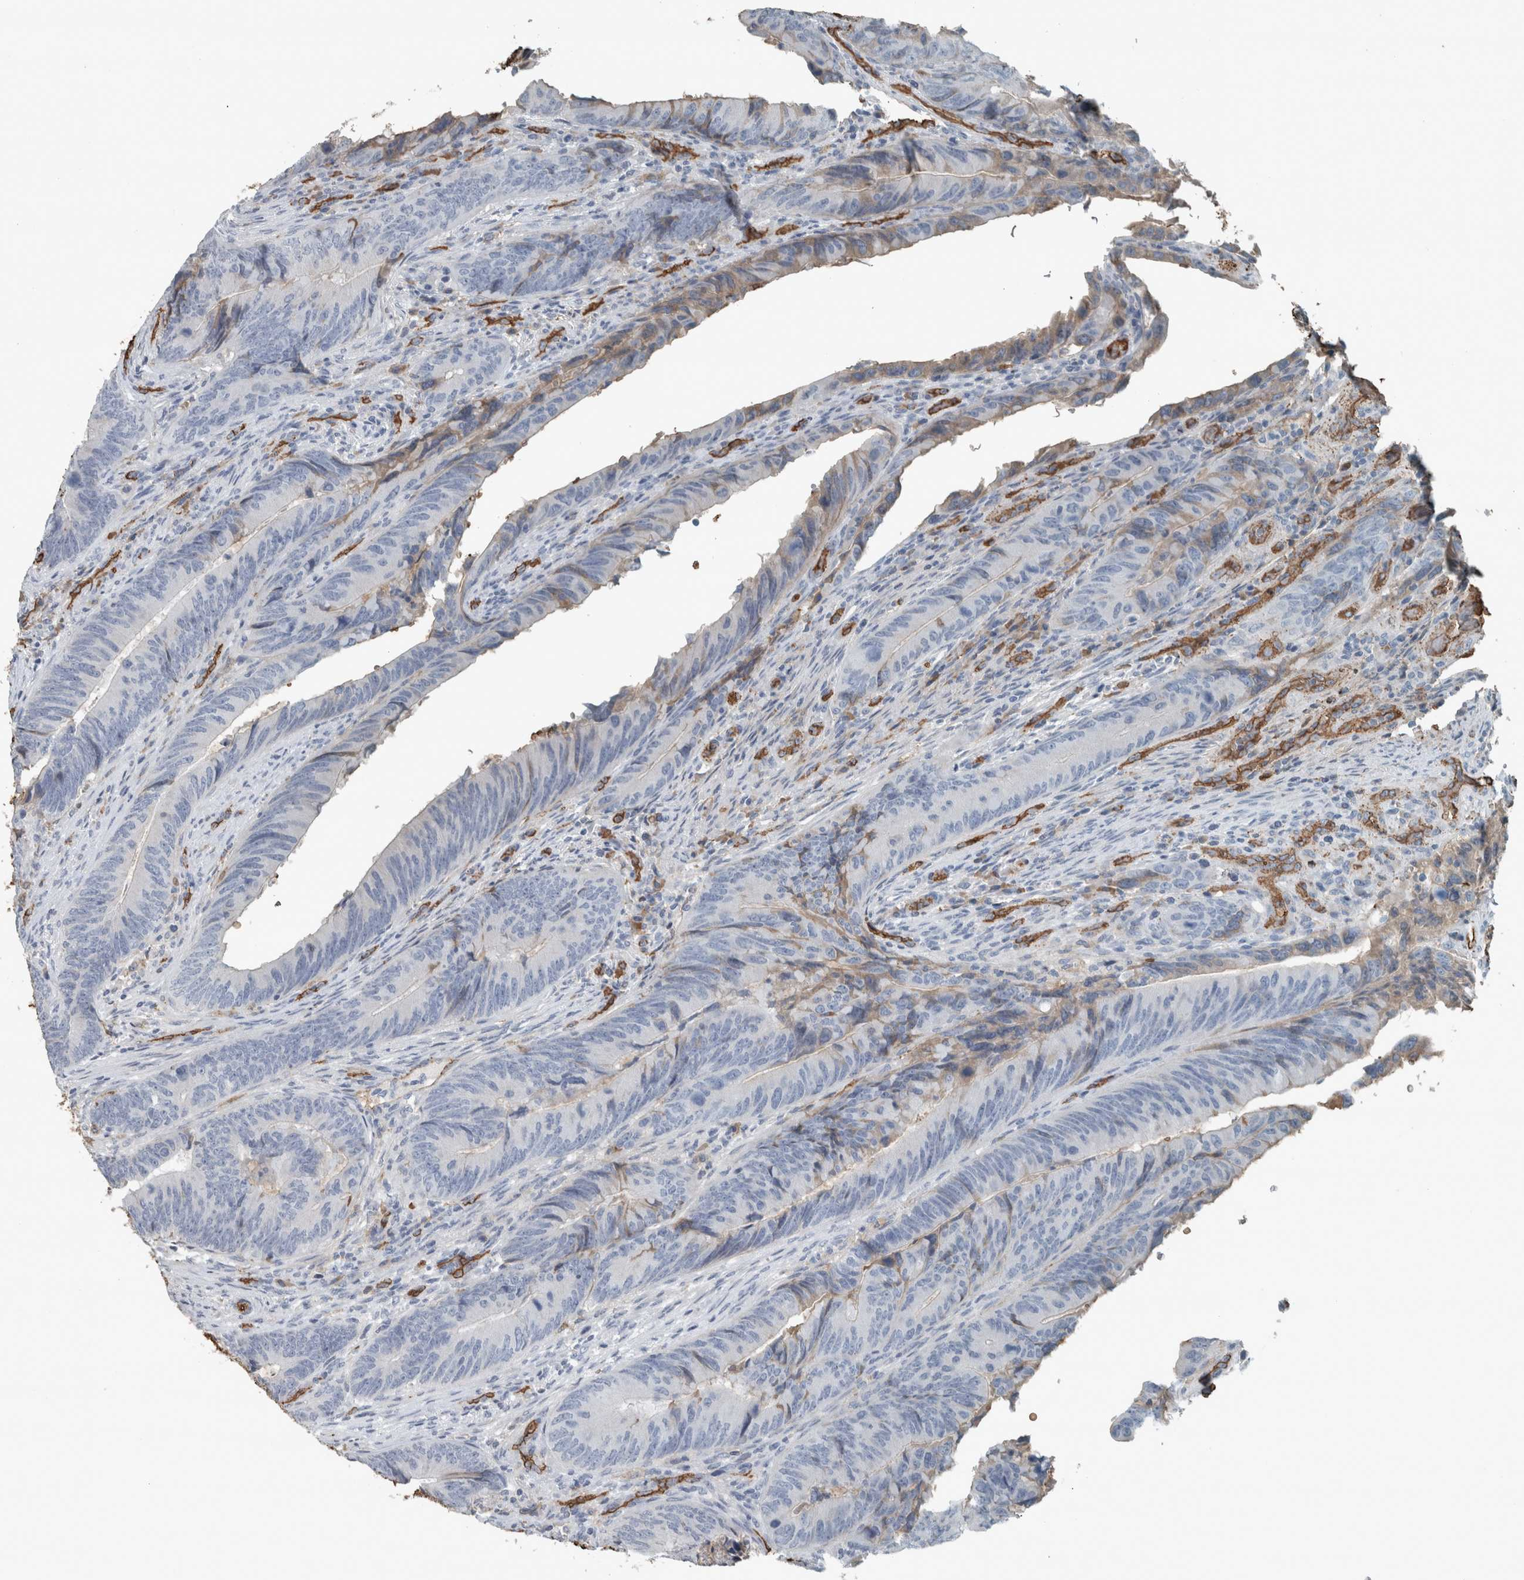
{"staining": {"intensity": "weak", "quantity": "<25%", "location": "cytoplasmic/membranous"}, "tissue": "colorectal cancer", "cell_type": "Tumor cells", "image_type": "cancer", "snomed": [{"axis": "morphology", "description": "Normal tissue, NOS"}, {"axis": "morphology", "description": "Adenocarcinoma, NOS"}, {"axis": "topography", "description": "Colon"}], "caption": "Tumor cells are negative for protein expression in human colorectal adenocarcinoma. (Immunohistochemistry, brightfield microscopy, high magnification).", "gene": "LBP", "patient": {"sex": "male", "age": 56}}